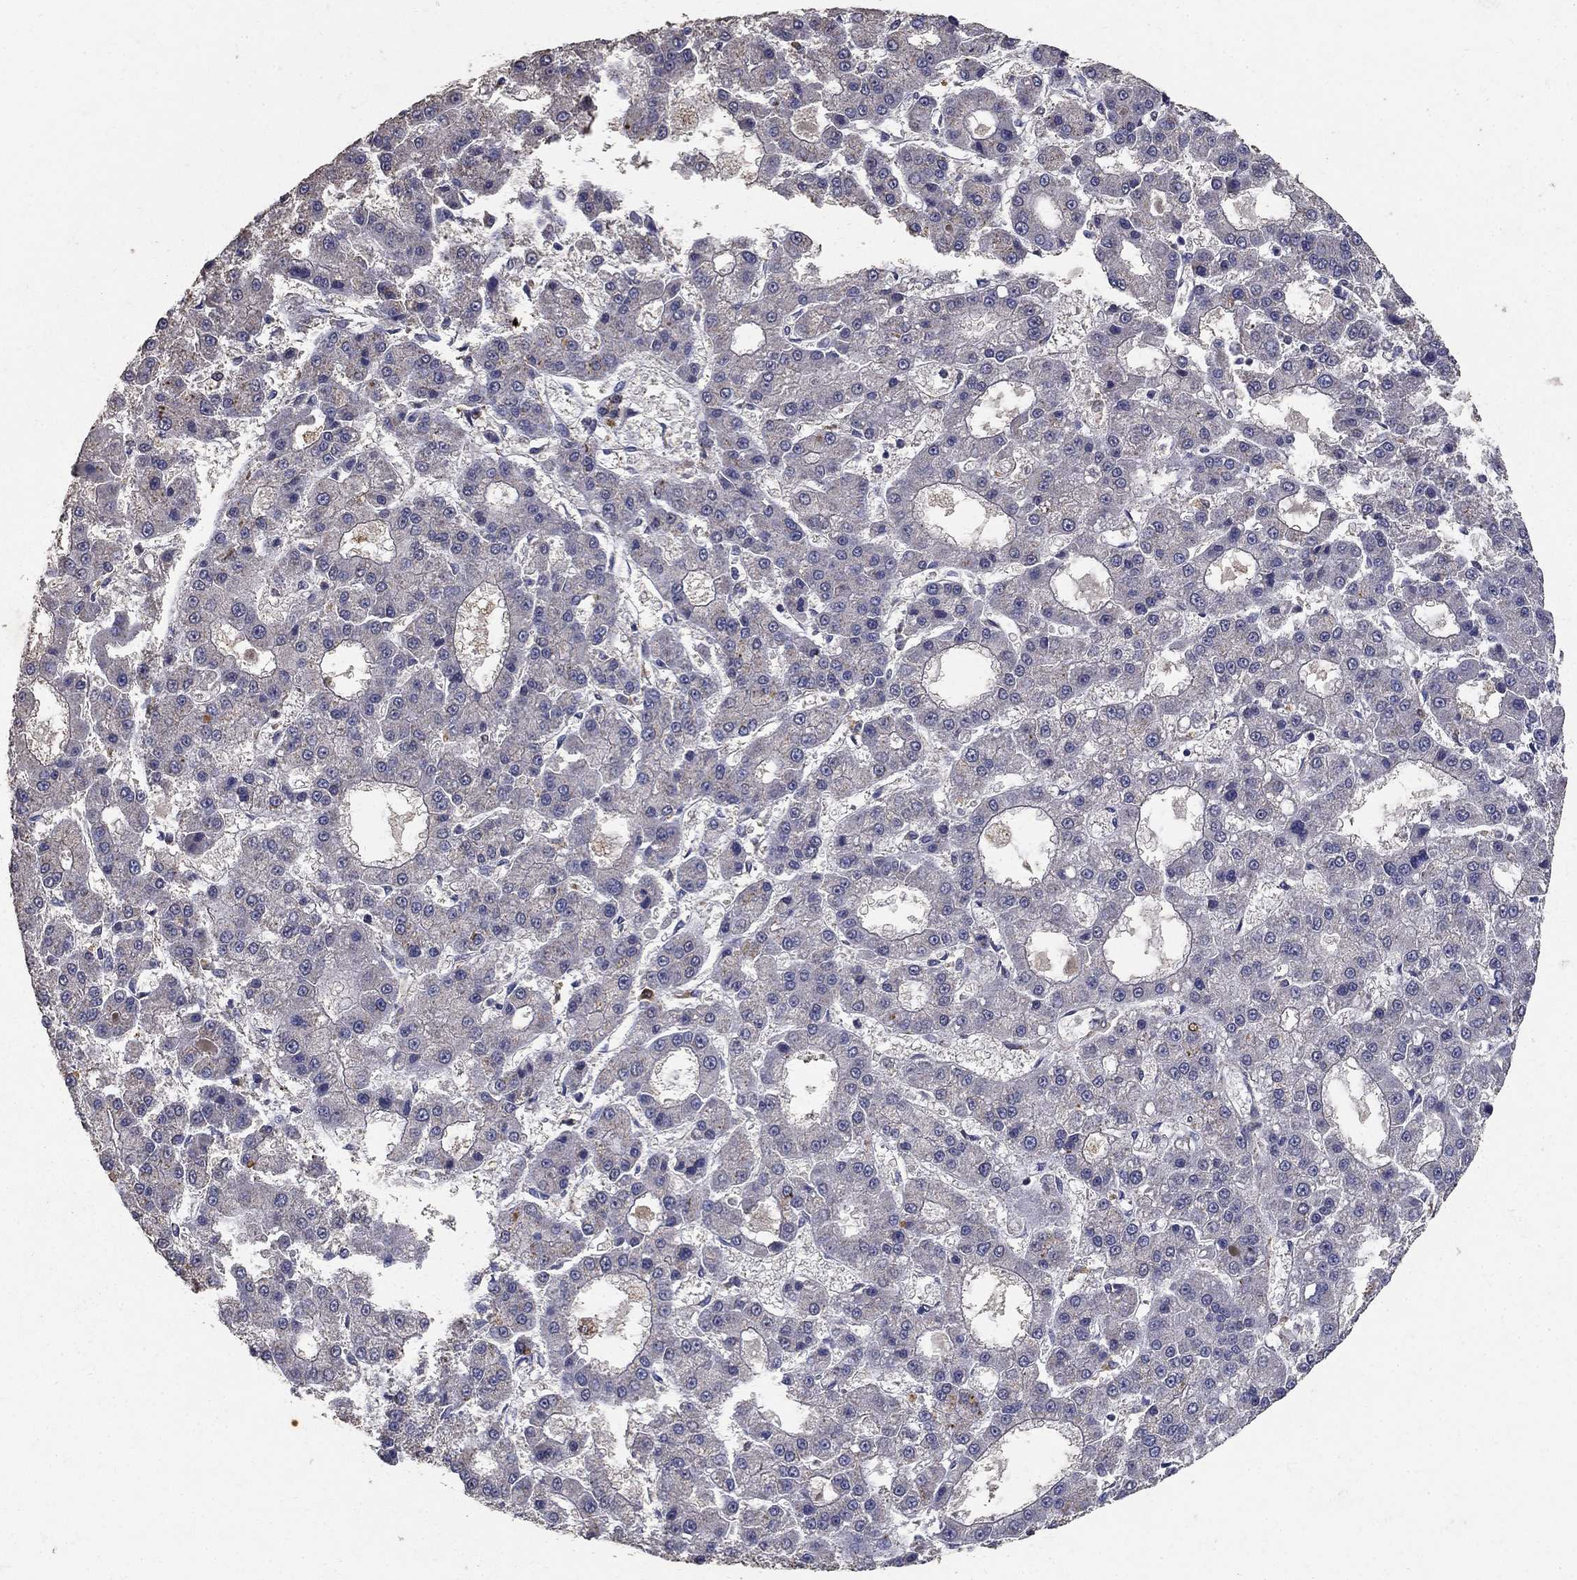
{"staining": {"intensity": "negative", "quantity": "none", "location": "none"}, "tissue": "liver cancer", "cell_type": "Tumor cells", "image_type": "cancer", "snomed": [{"axis": "morphology", "description": "Carcinoma, Hepatocellular, NOS"}, {"axis": "topography", "description": "Liver"}], "caption": "Protein analysis of hepatocellular carcinoma (liver) shows no significant positivity in tumor cells.", "gene": "MPP2", "patient": {"sex": "male", "age": 70}}